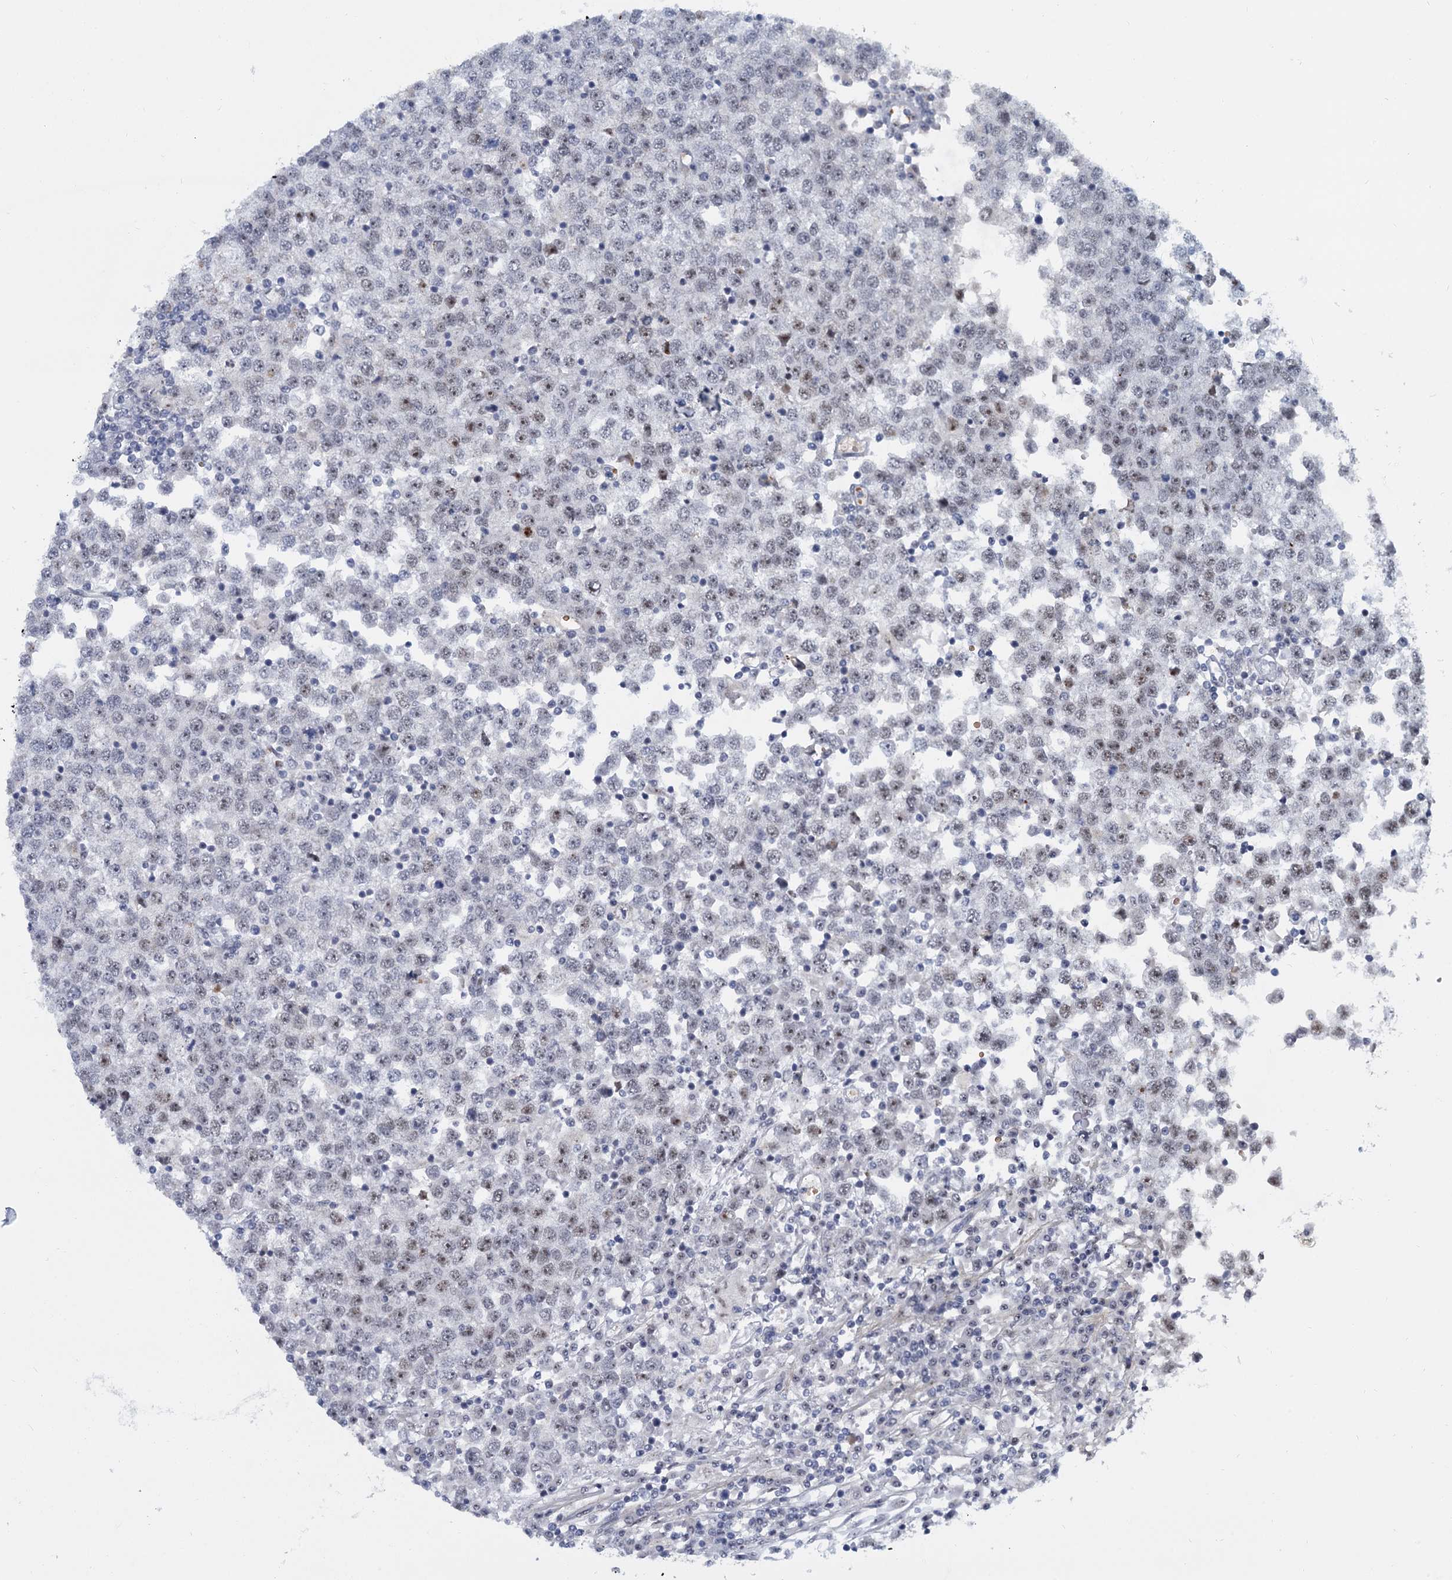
{"staining": {"intensity": "weak", "quantity": "<25%", "location": "nuclear"}, "tissue": "testis cancer", "cell_type": "Tumor cells", "image_type": "cancer", "snomed": [{"axis": "morphology", "description": "Seminoma, NOS"}, {"axis": "topography", "description": "Testis"}], "caption": "There is no significant staining in tumor cells of testis cancer.", "gene": "RPRD1A", "patient": {"sex": "male", "age": 65}}